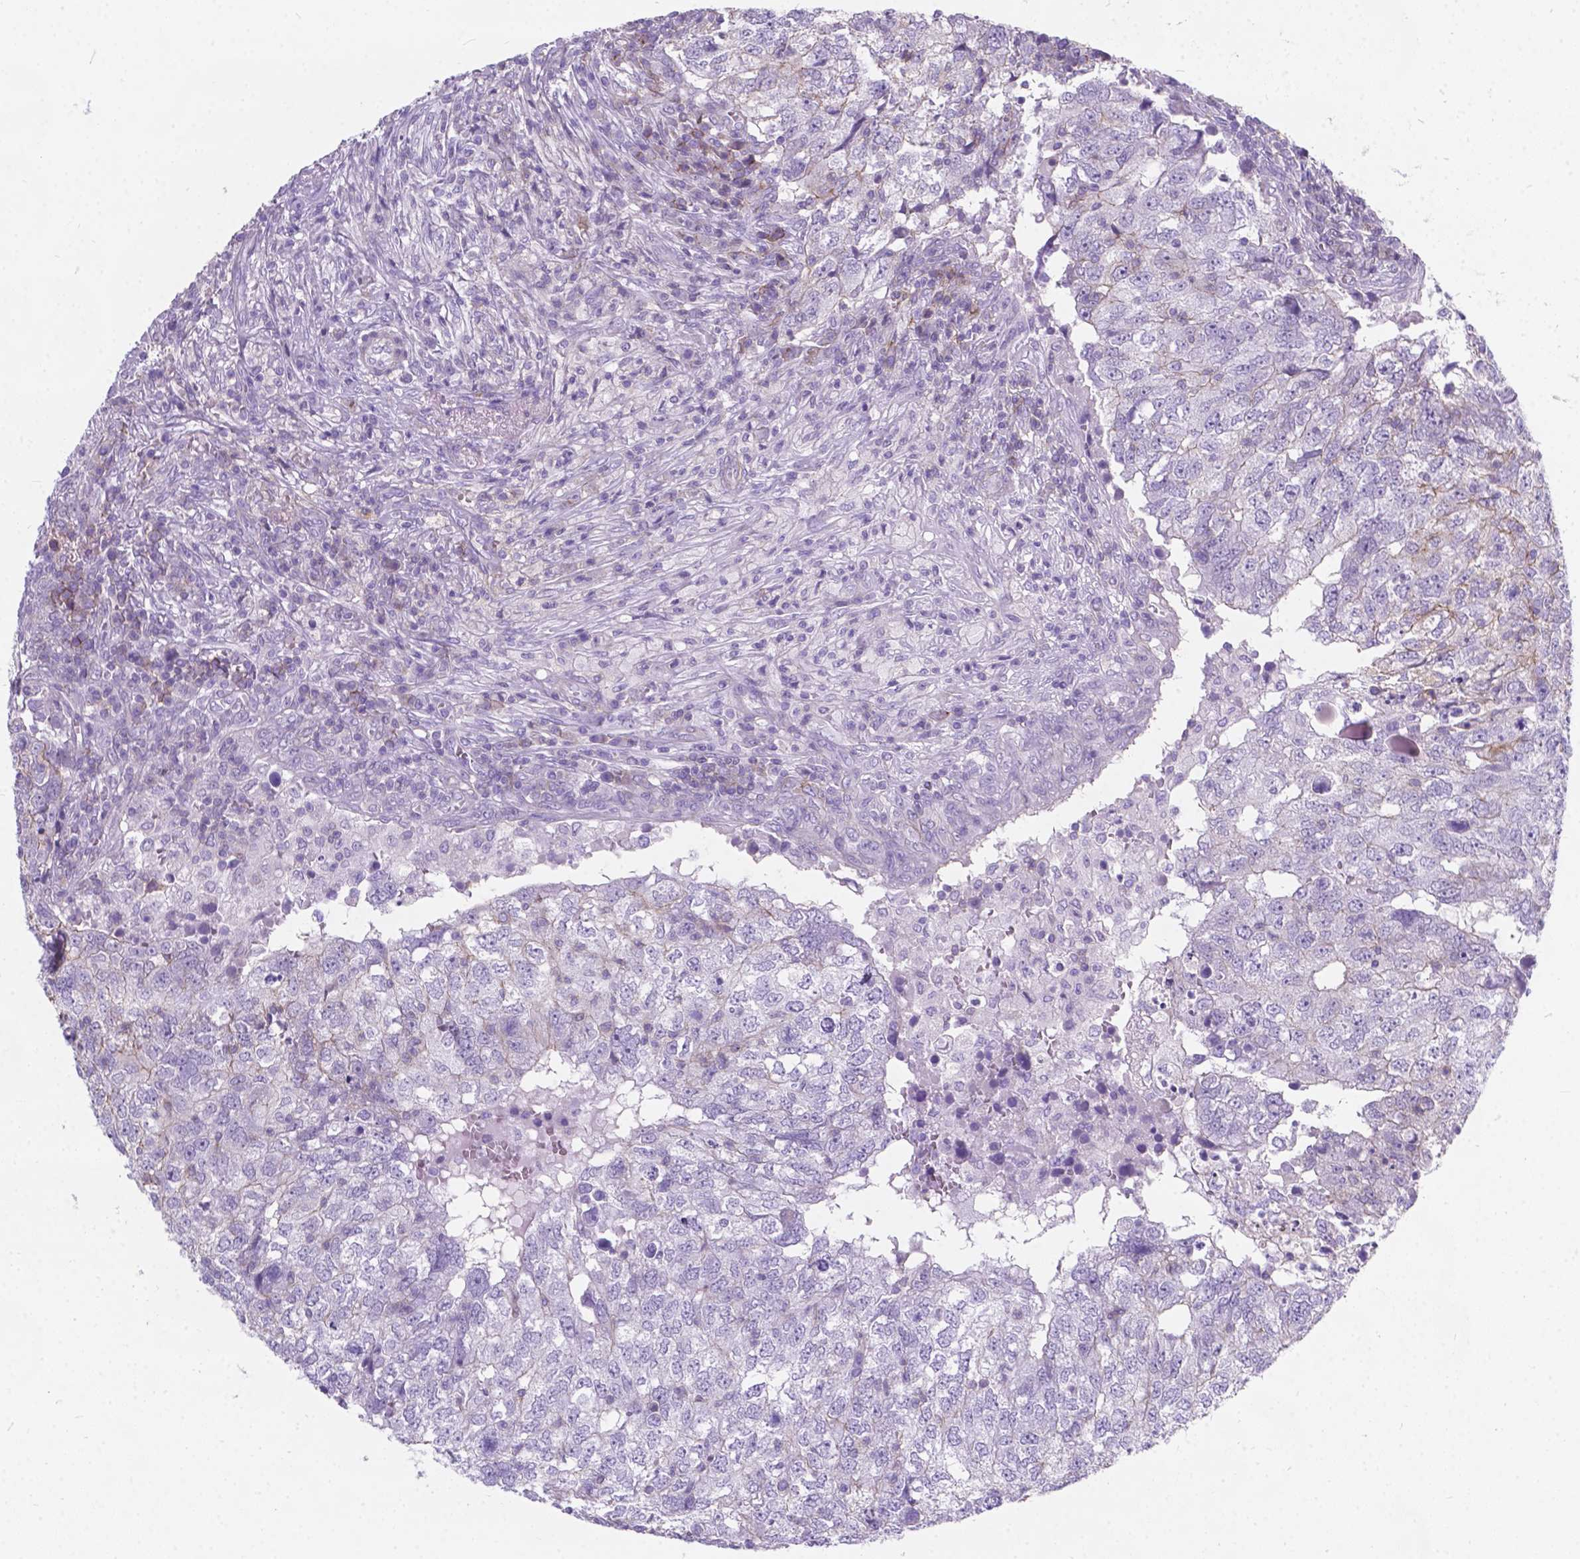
{"staining": {"intensity": "negative", "quantity": "none", "location": "none"}, "tissue": "breast cancer", "cell_type": "Tumor cells", "image_type": "cancer", "snomed": [{"axis": "morphology", "description": "Duct carcinoma"}, {"axis": "topography", "description": "Breast"}], "caption": "An IHC histopathology image of breast infiltrating ductal carcinoma is shown. There is no staining in tumor cells of breast infiltrating ductal carcinoma.", "gene": "KIAA0040", "patient": {"sex": "female", "age": 30}}